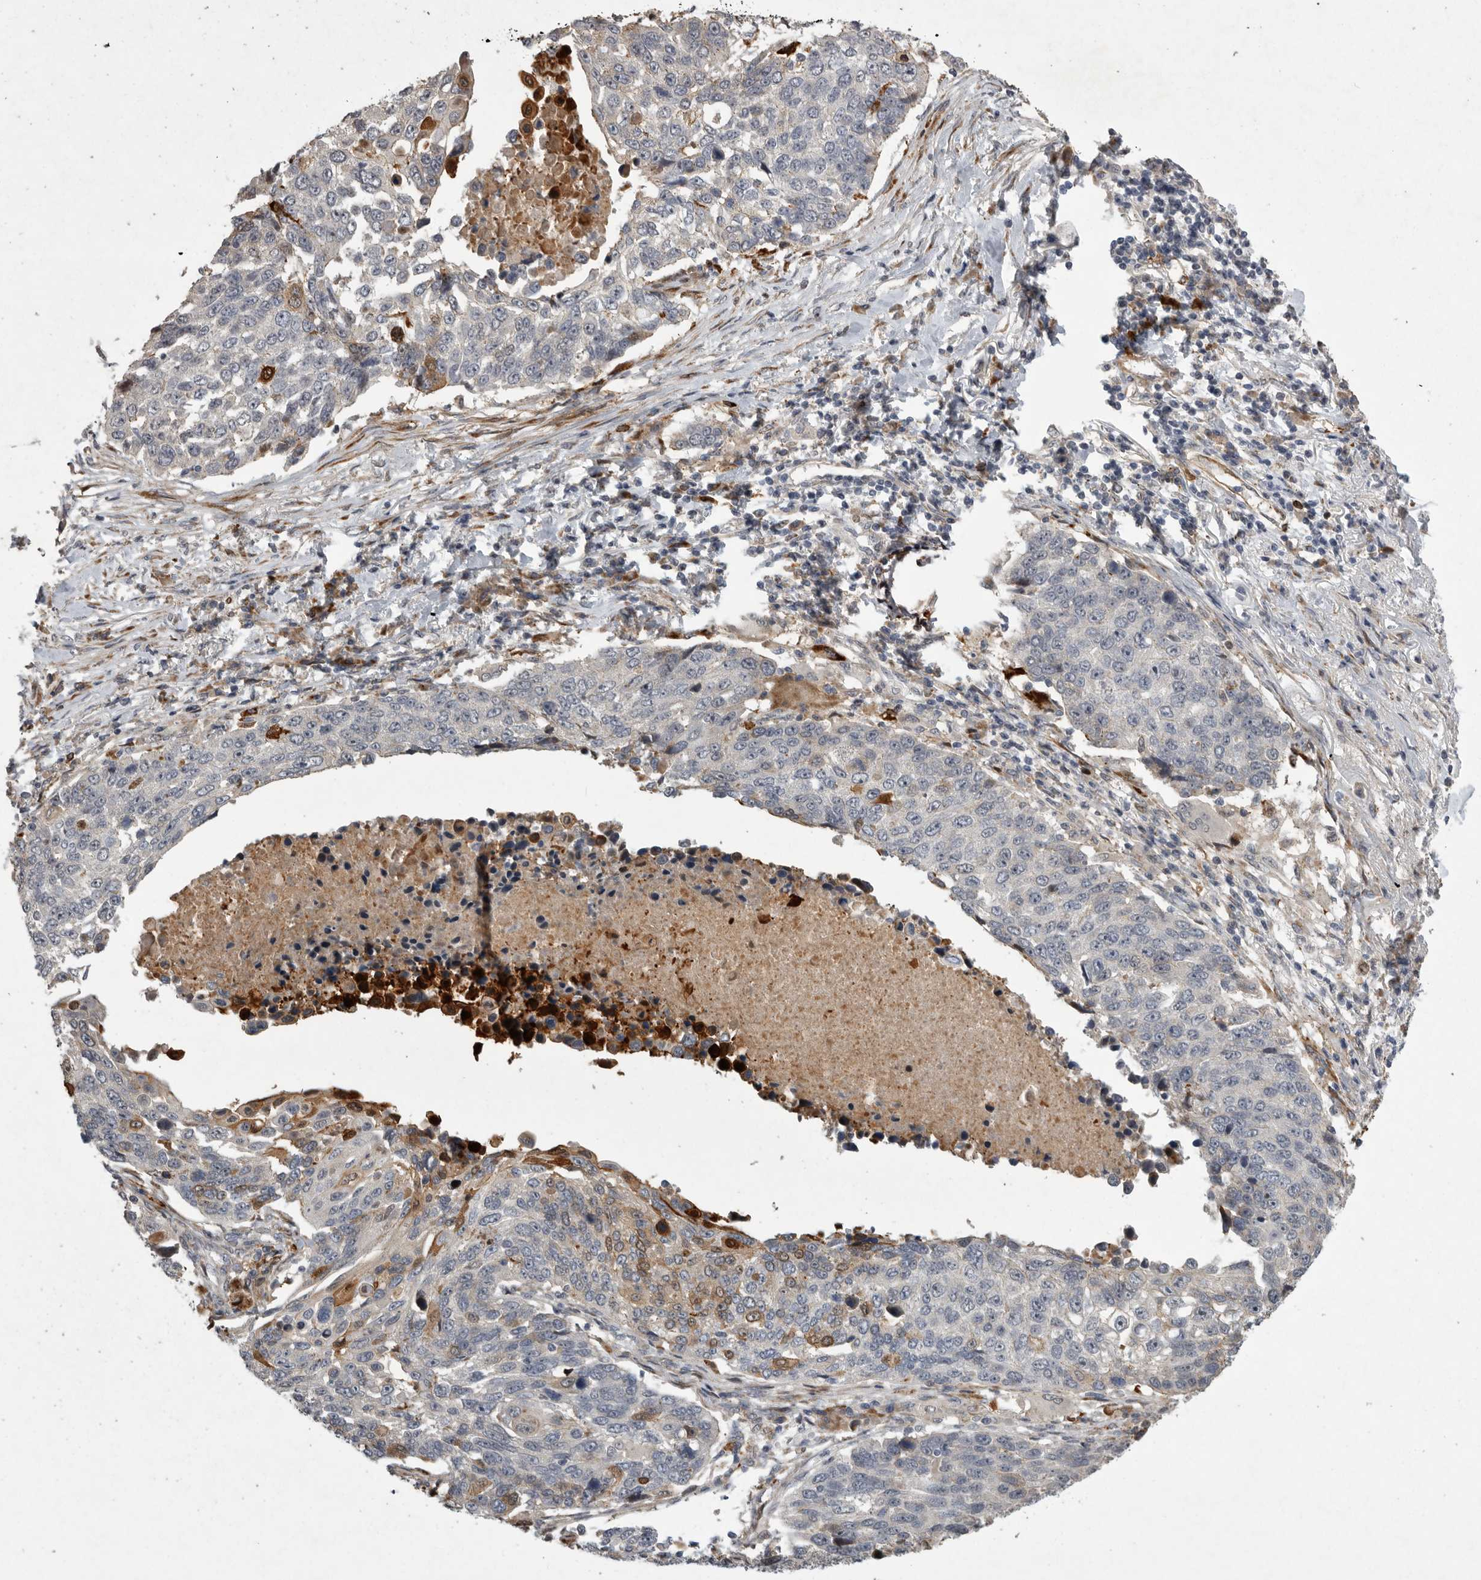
{"staining": {"intensity": "moderate", "quantity": "<25%", "location": "cytoplasmic/membranous"}, "tissue": "lung cancer", "cell_type": "Tumor cells", "image_type": "cancer", "snomed": [{"axis": "morphology", "description": "Squamous cell carcinoma, NOS"}, {"axis": "topography", "description": "Lung"}], "caption": "An immunohistochemistry histopathology image of tumor tissue is shown. Protein staining in brown shows moderate cytoplasmic/membranous positivity in lung squamous cell carcinoma within tumor cells. The protein is stained brown, and the nuclei are stained in blue (DAB IHC with brightfield microscopy, high magnification).", "gene": "MPDZ", "patient": {"sex": "male", "age": 66}}